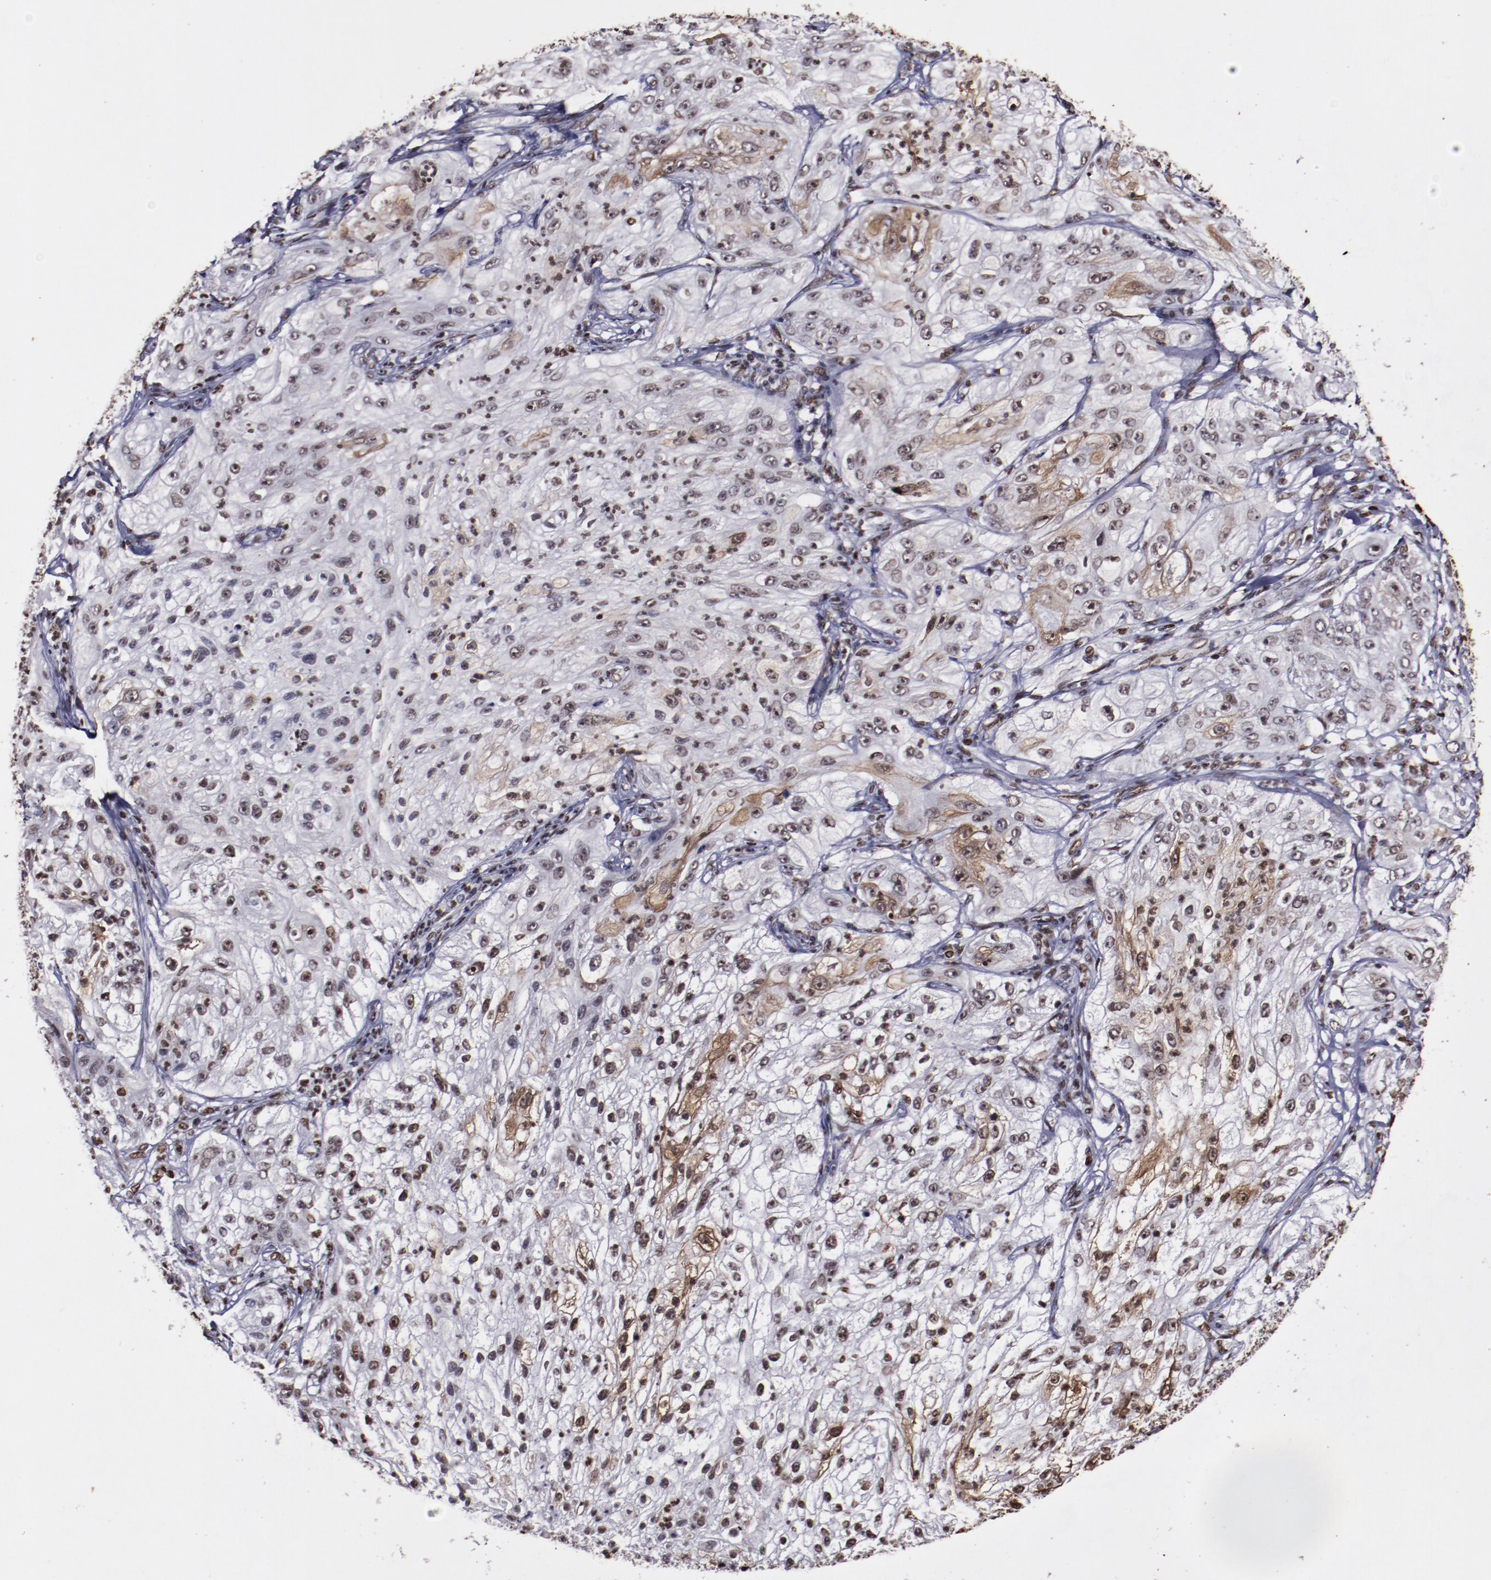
{"staining": {"intensity": "weak", "quantity": "25%-75%", "location": "nuclear"}, "tissue": "lung cancer", "cell_type": "Tumor cells", "image_type": "cancer", "snomed": [{"axis": "morphology", "description": "Inflammation, NOS"}, {"axis": "morphology", "description": "Squamous cell carcinoma, NOS"}, {"axis": "topography", "description": "Lymph node"}, {"axis": "topography", "description": "Soft tissue"}, {"axis": "topography", "description": "Lung"}], "caption": "Protein staining displays weak nuclear positivity in approximately 25%-75% of tumor cells in lung cancer. The staining was performed using DAB to visualize the protein expression in brown, while the nuclei were stained in blue with hematoxylin (Magnification: 20x).", "gene": "APEX1", "patient": {"sex": "male", "age": 66}}